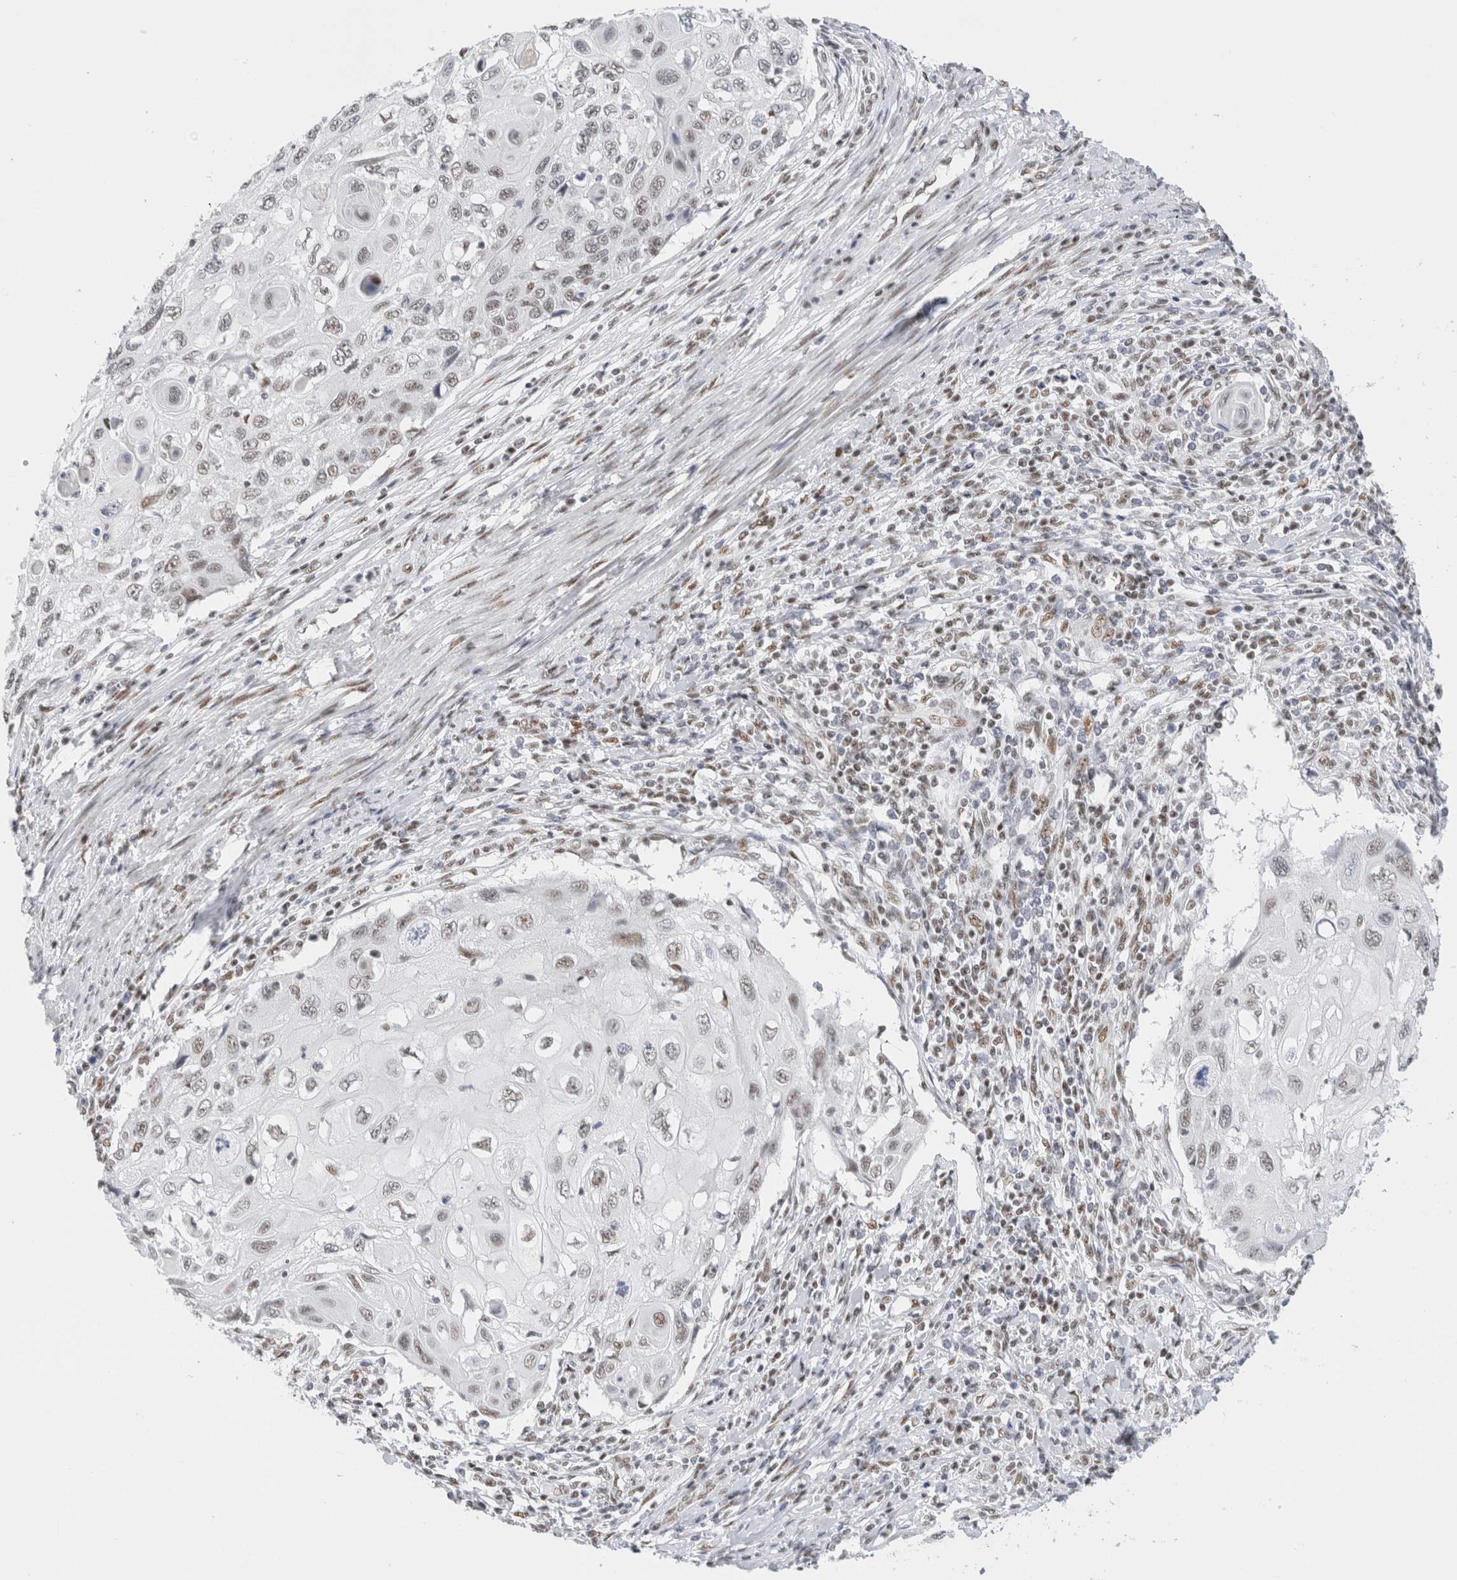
{"staining": {"intensity": "weak", "quantity": "25%-75%", "location": "nuclear"}, "tissue": "cervical cancer", "cell_type": "Tumor cells", "image_type": "cancer", "snomed": [{"axis": "morphology", "description": "Squamous cell carcinoma, NOS"}, {"axis": "topography", "description": "Cervix"}], "caption": "Human squamous cell carcinoma (cervical) stained with a brown dye exhibits weak nuclear positive positivity in approximately 25%-75% of tumor cells.", "gene": "COPS7A", "patient": {"sex": "female", "age": 70}}